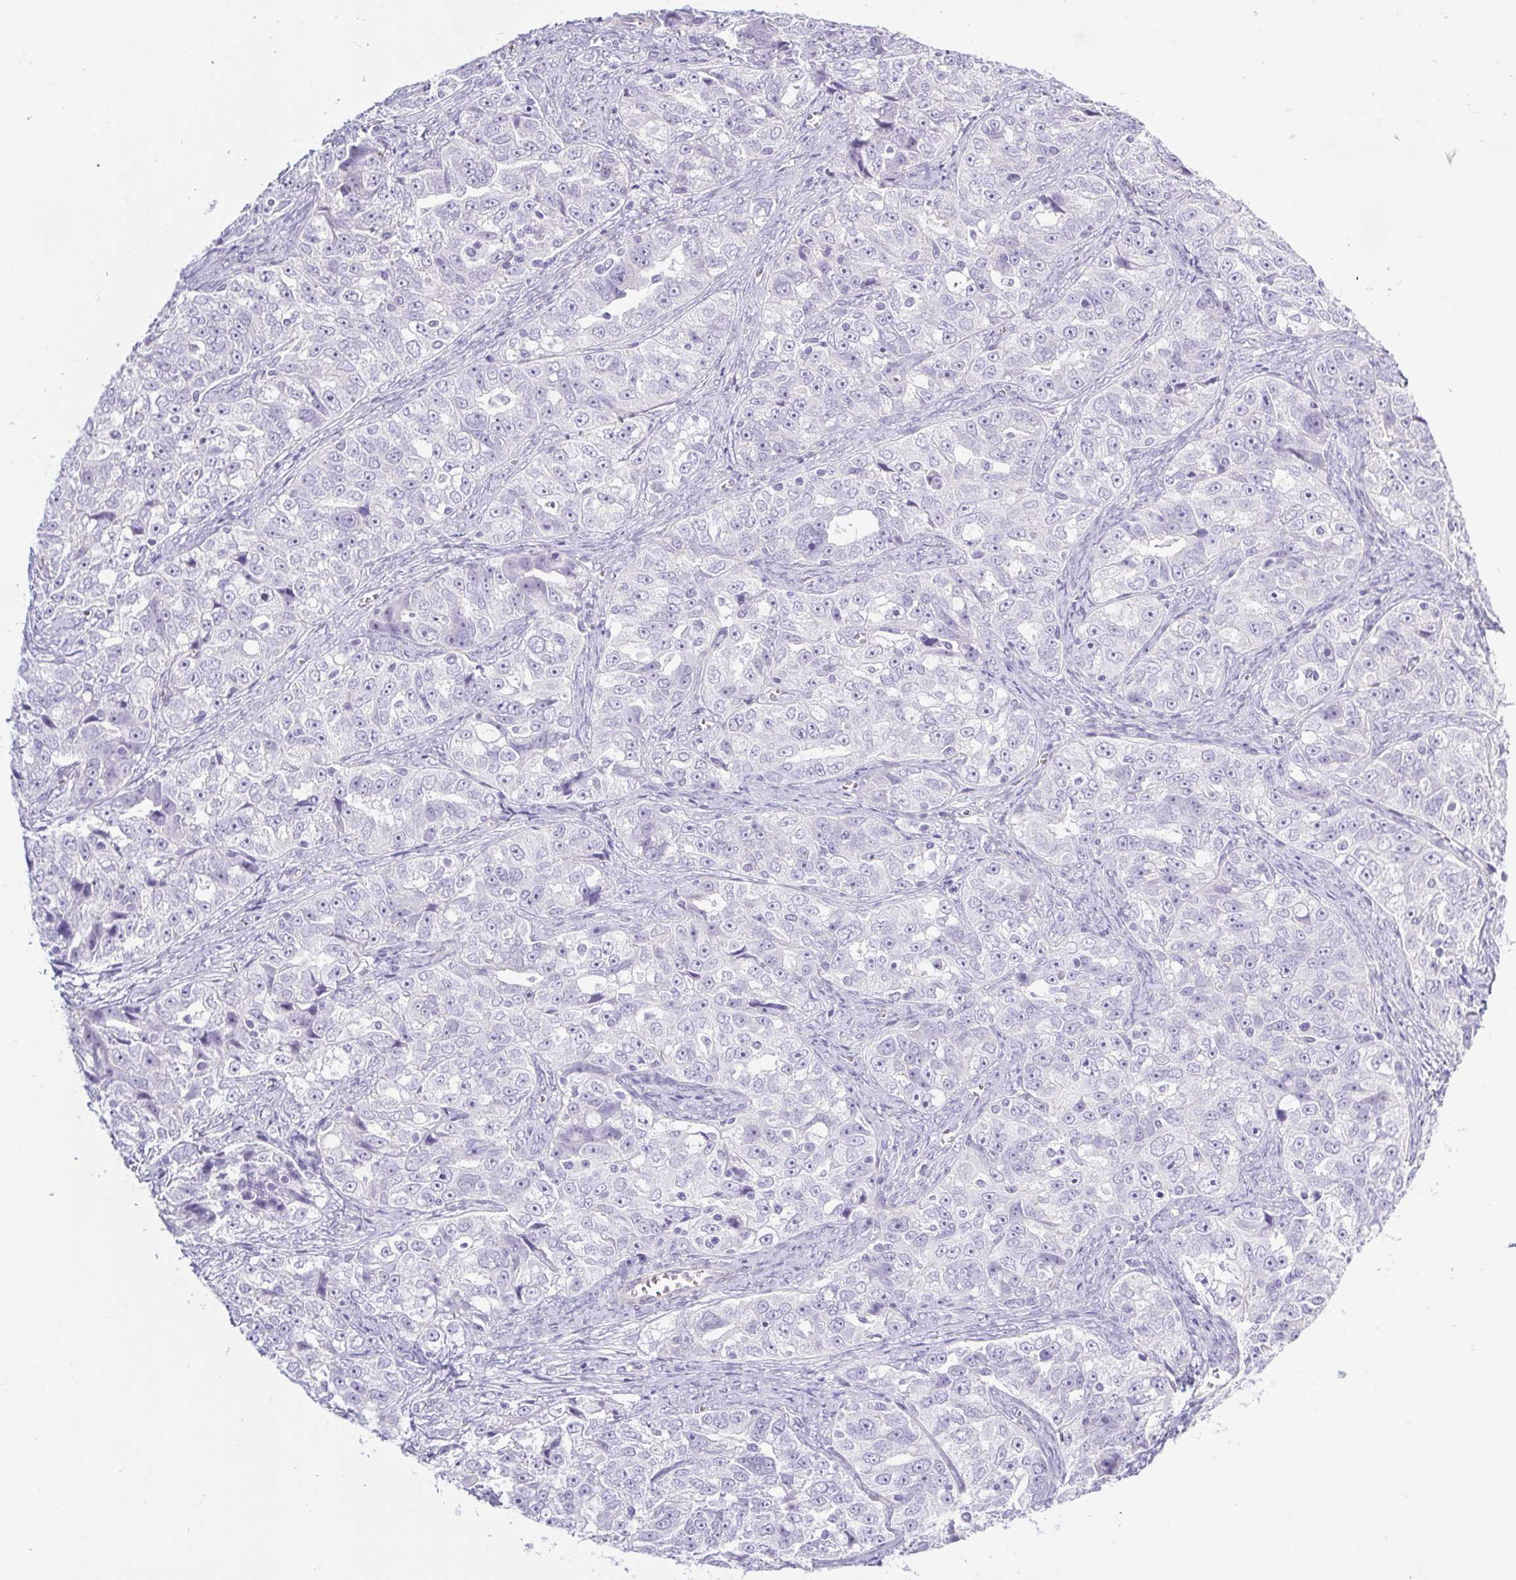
{"staining": {"intensity": "negative", "quantity": "none", "location": "none"}, "tissue": "ovarian cancer", "cell_type": "Tumor cells", "image_type": "cancer", "snomed": [{"axis": "morphology", "description": "Cystadenocarcinoma, serous, NOS"}, {"axis": "topography", "description": "Ovary"}], "caption": "There is no significant positivity in tumor cells of ovarian serous cystadenocarcinoma.", "gene": "BCAS1", "patient": {"sex": "female", "age": 51}}